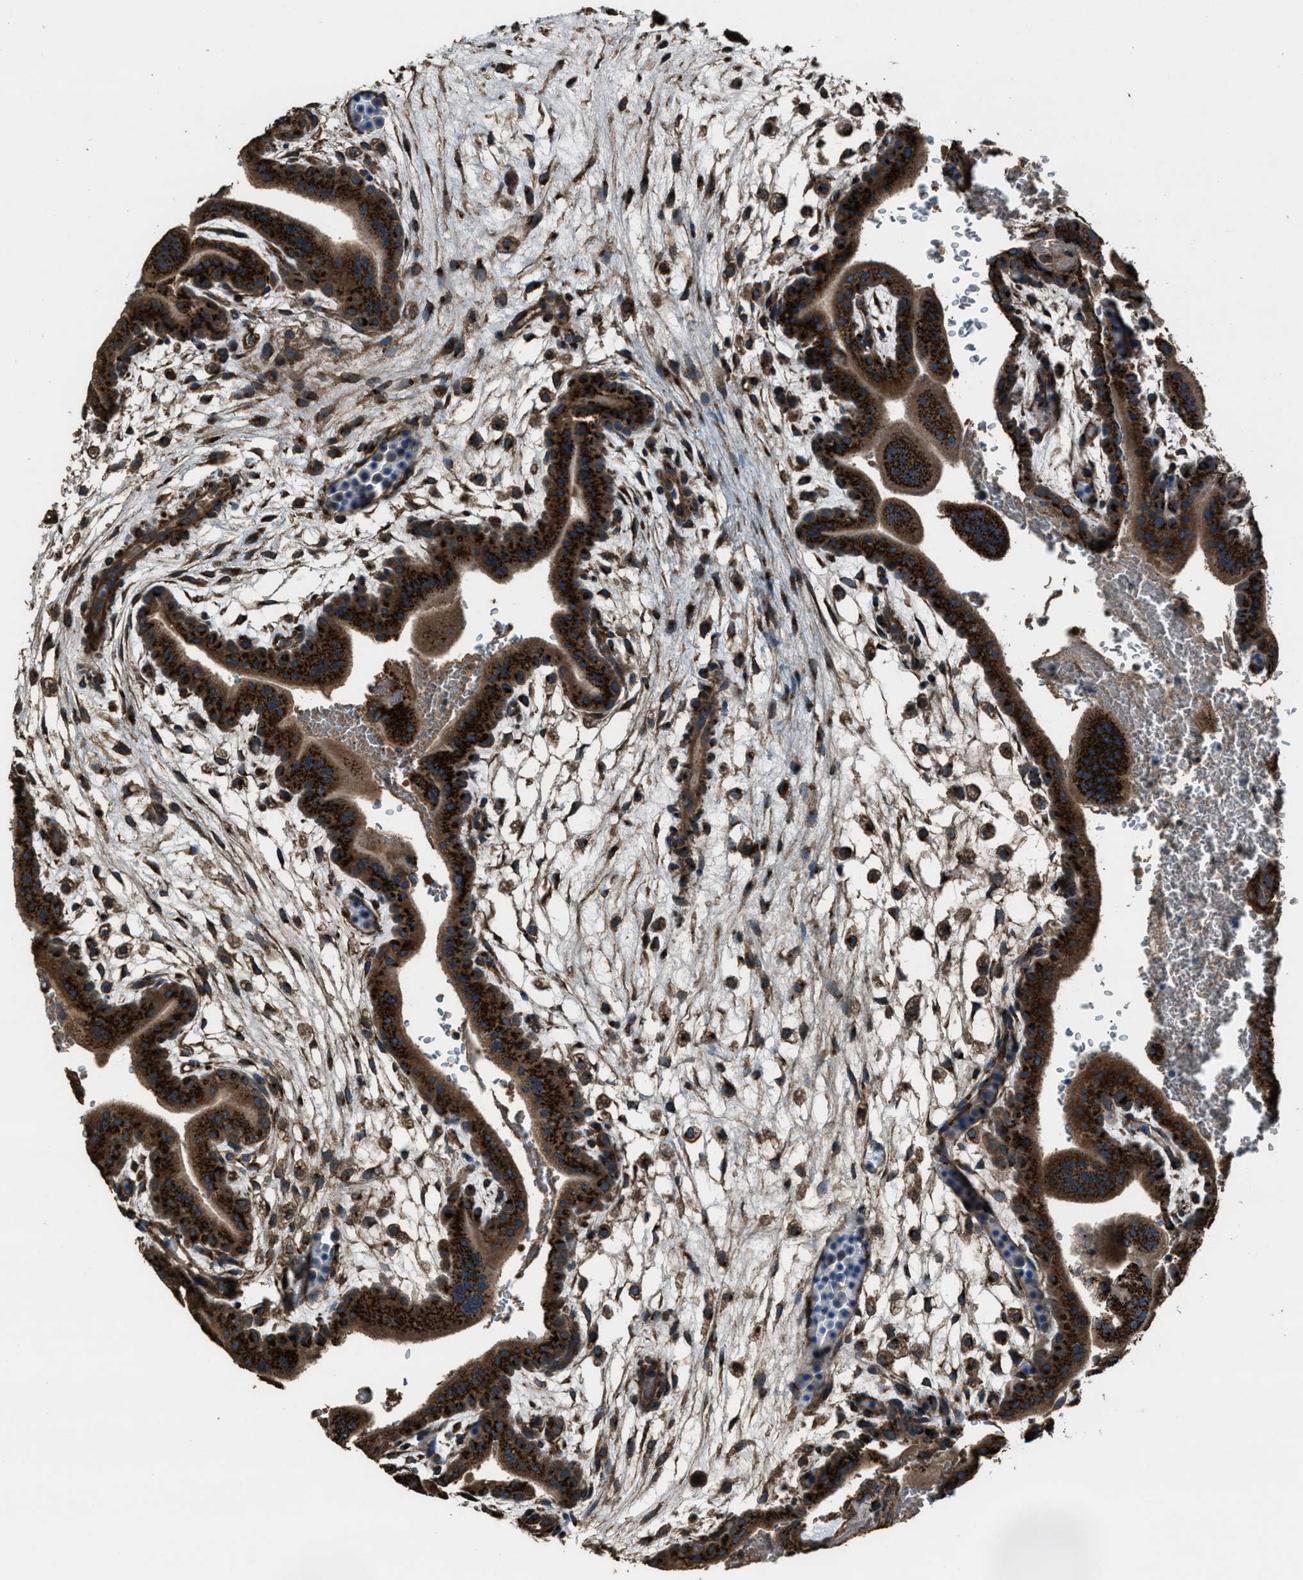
{"staining": {"intensity": "strong", "quantity": "25%-75%", "location": "cytoplasmic/membranous"}, "tissue": "placenta", "cell_type": "Decidual cells", "image_type": "normal", "snomed": [{"axis": "morphology", "description": "Normal tissue, NOS"}, {"axis": "topography", "description": "Placenta"}], "caption": "A brown stain labels strong cytoplasmic/membranous positivity of a protein in decidual cells of unremarkable placenta.", "gene": "SLC38A10", "patient": {"sex": "female", "age": 35}}